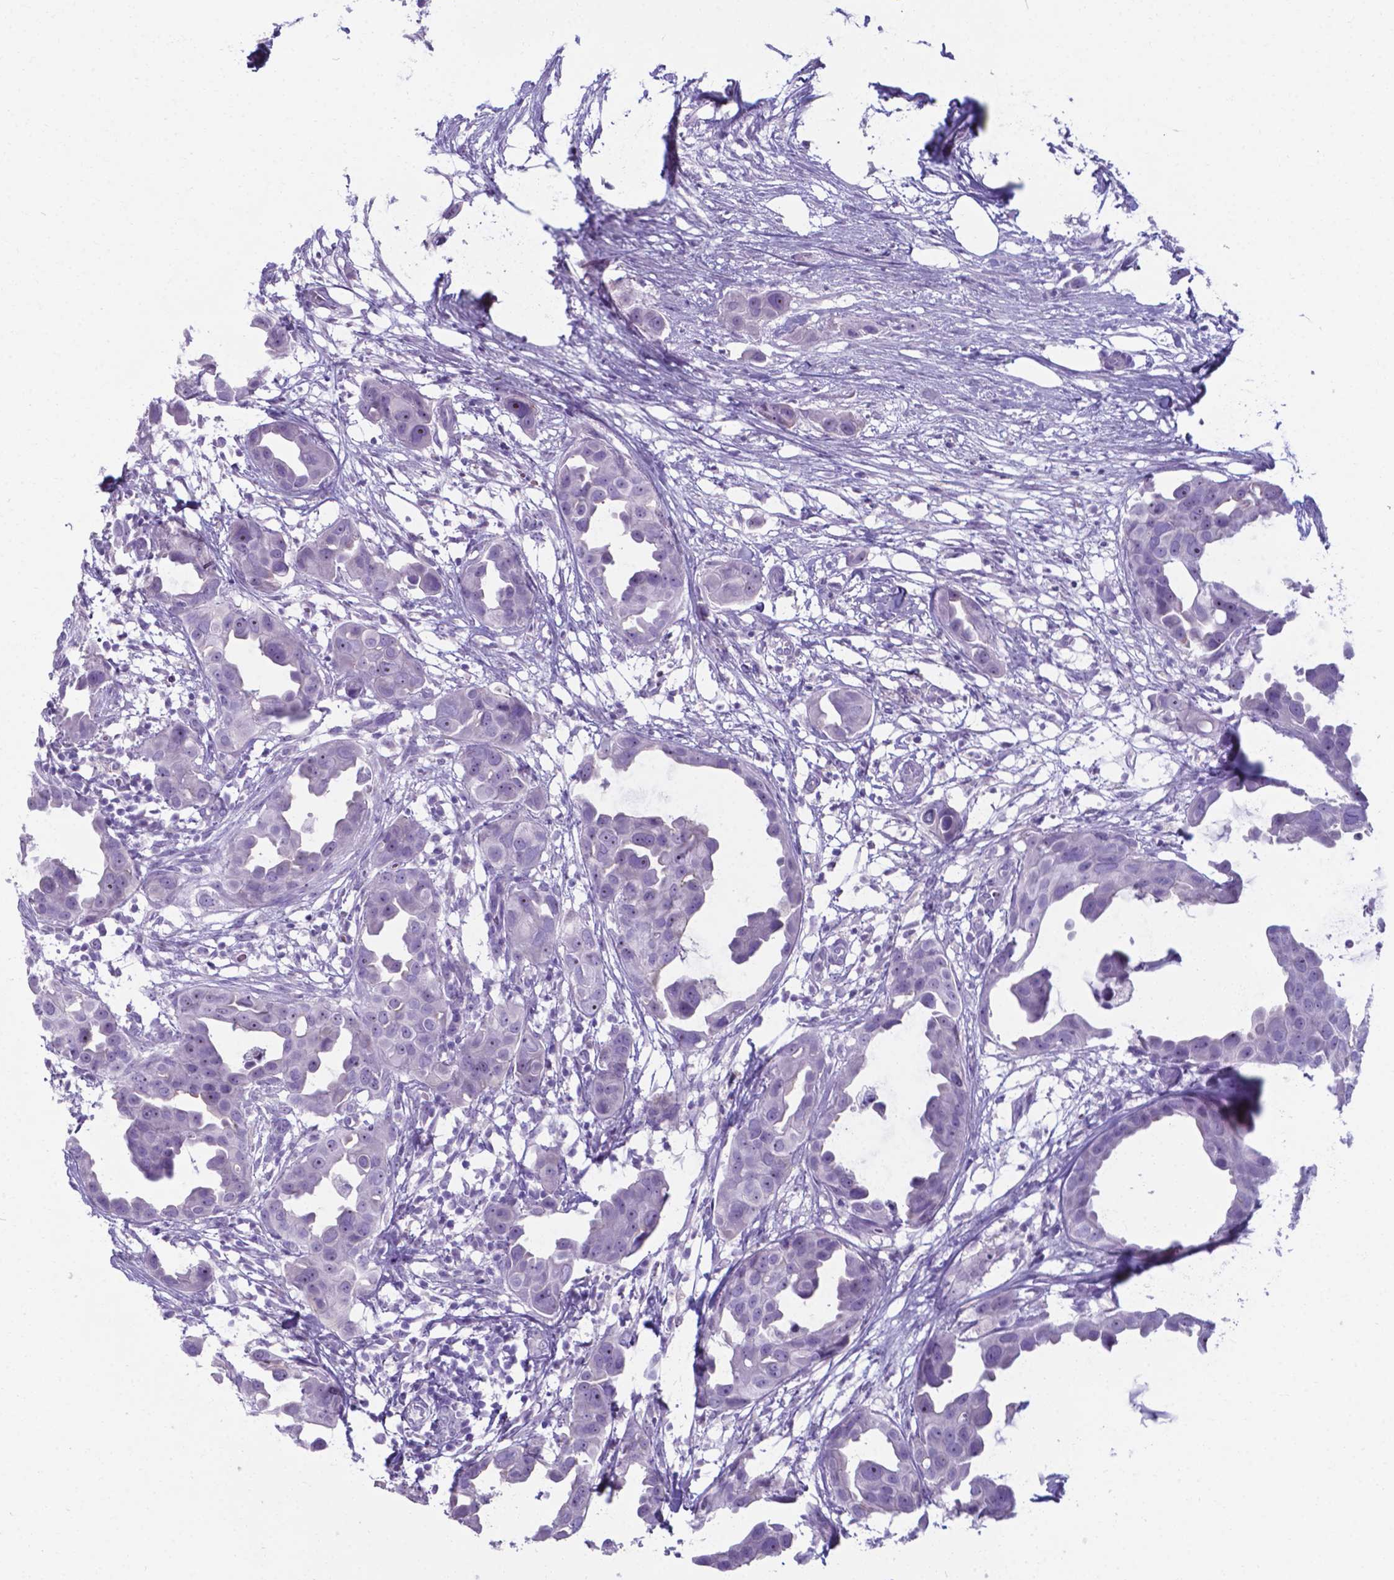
{"staining": {"intensity": "negative", "quantity": "none", "location": "none"}, "tissue": "breast cancer", "cell_type": "Tumor cells", "image_type": "cancer", "snomed": [{"axis": "morphology", "description": "Duct carcinoma"}, {"axis": "topography", "description": "Breast"}], "caption": "An immunohistochemistry (IHC) micrograph of breast cancer (intraductal carcinoma) is shown. There is no staining in tumor cells of breast cancer (intraductal carcinoma).", "gene": "AP5B1", "patient": {"sex": "female", "age": 38}}